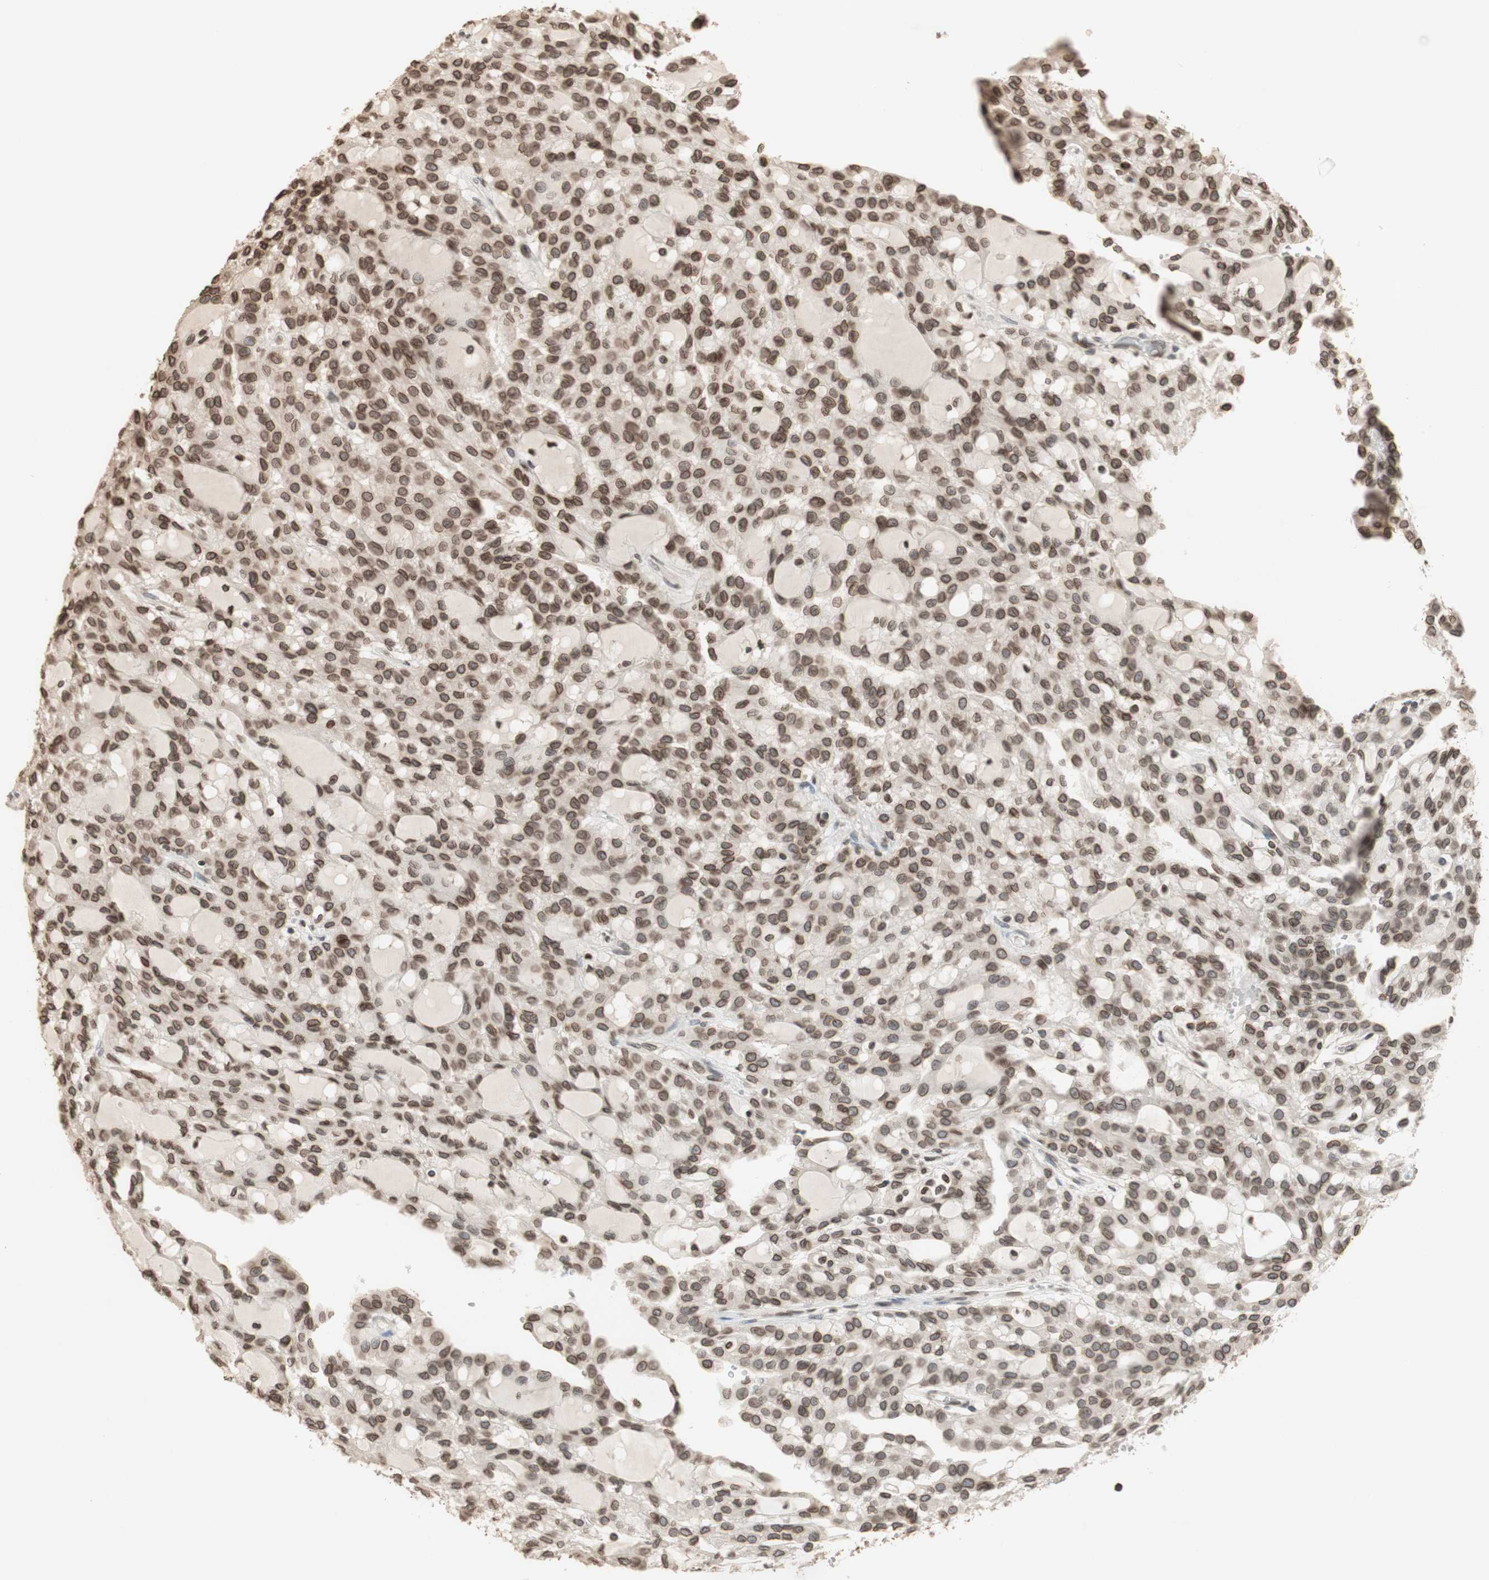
{"staining": {"intensity": "moderate", "quantity": ">75%", "location": "nuclear"}, "tissue": "renal cancer", "cell_type": "Tumor cells", "image_type": "cancer", "snomed": [{"axis": "morphology", "description": "Adenocarcinoma, NOS"}, {"axis": "topography", "description": "Kidney"}], "caption": "DAB immunohistochemical staining of human renal adenocarcinoma displays moderate nuclear protein expression in about >75% of tumor cells.", "gene": "TMPO", "patient": {"sex": "male", "age": 63}}